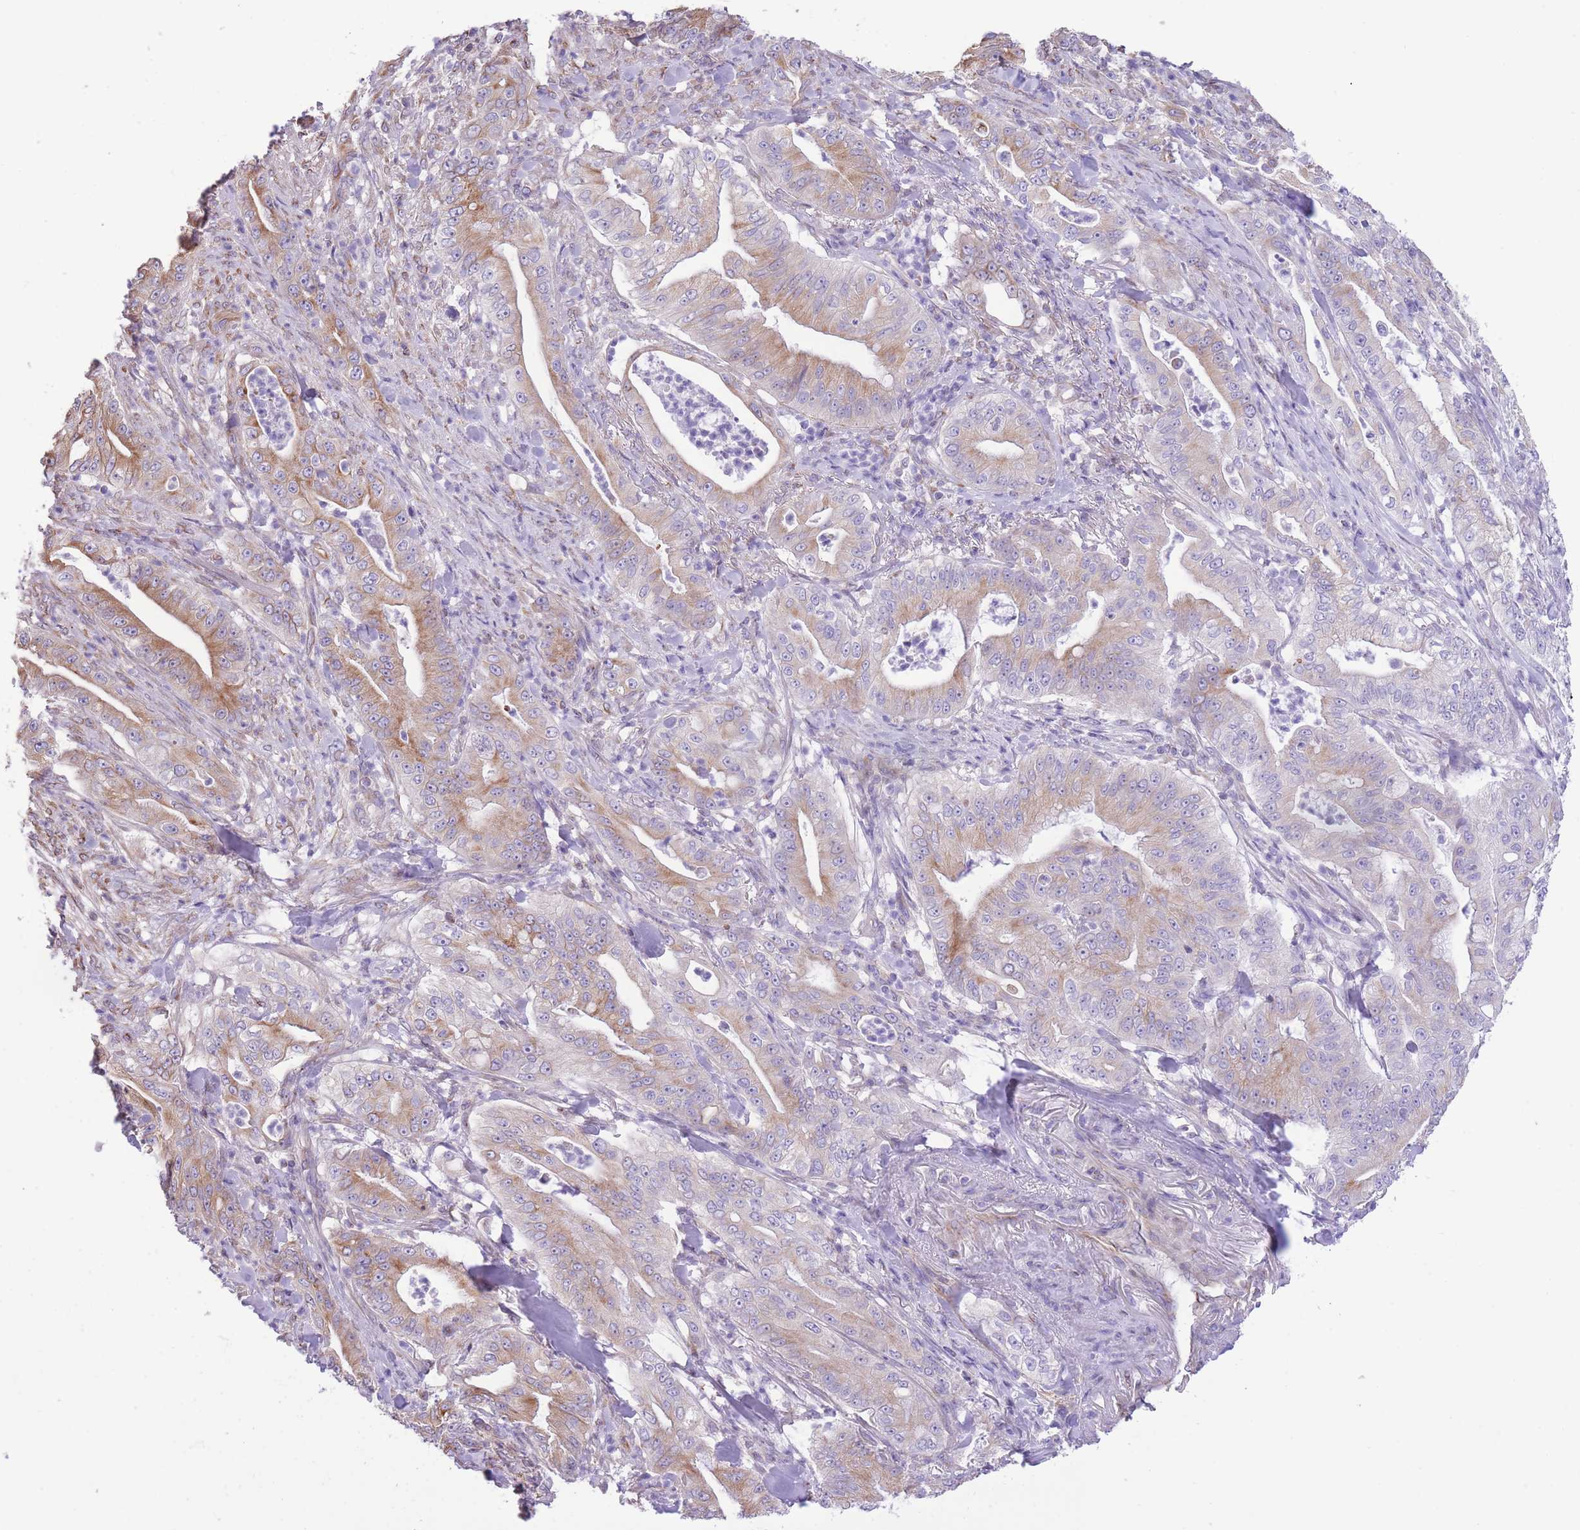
{"staining": {"intensity": "moderate", "quantity": "25%-75%", "location": "cytoplasmic/membranous"}, "tissue": "pancreatic cancer", "cell_type": "Tumor cells", "image_type": "cancer", "snomed": [{"axis": "morphology", "description": "Adenocarcinoma, NOS"}, {"axis": "topography", "description": "Pancreas"}], "caption": "Pancreatic cancer (adenocarcinoma) was stained to show a protein in brown. There is medium levels of moderate cytoplasmic/membranous positivity in about 25%-75% of tumor cells.", "gene": "RHOU", "patient": {"sex": "male", "age": 71}}